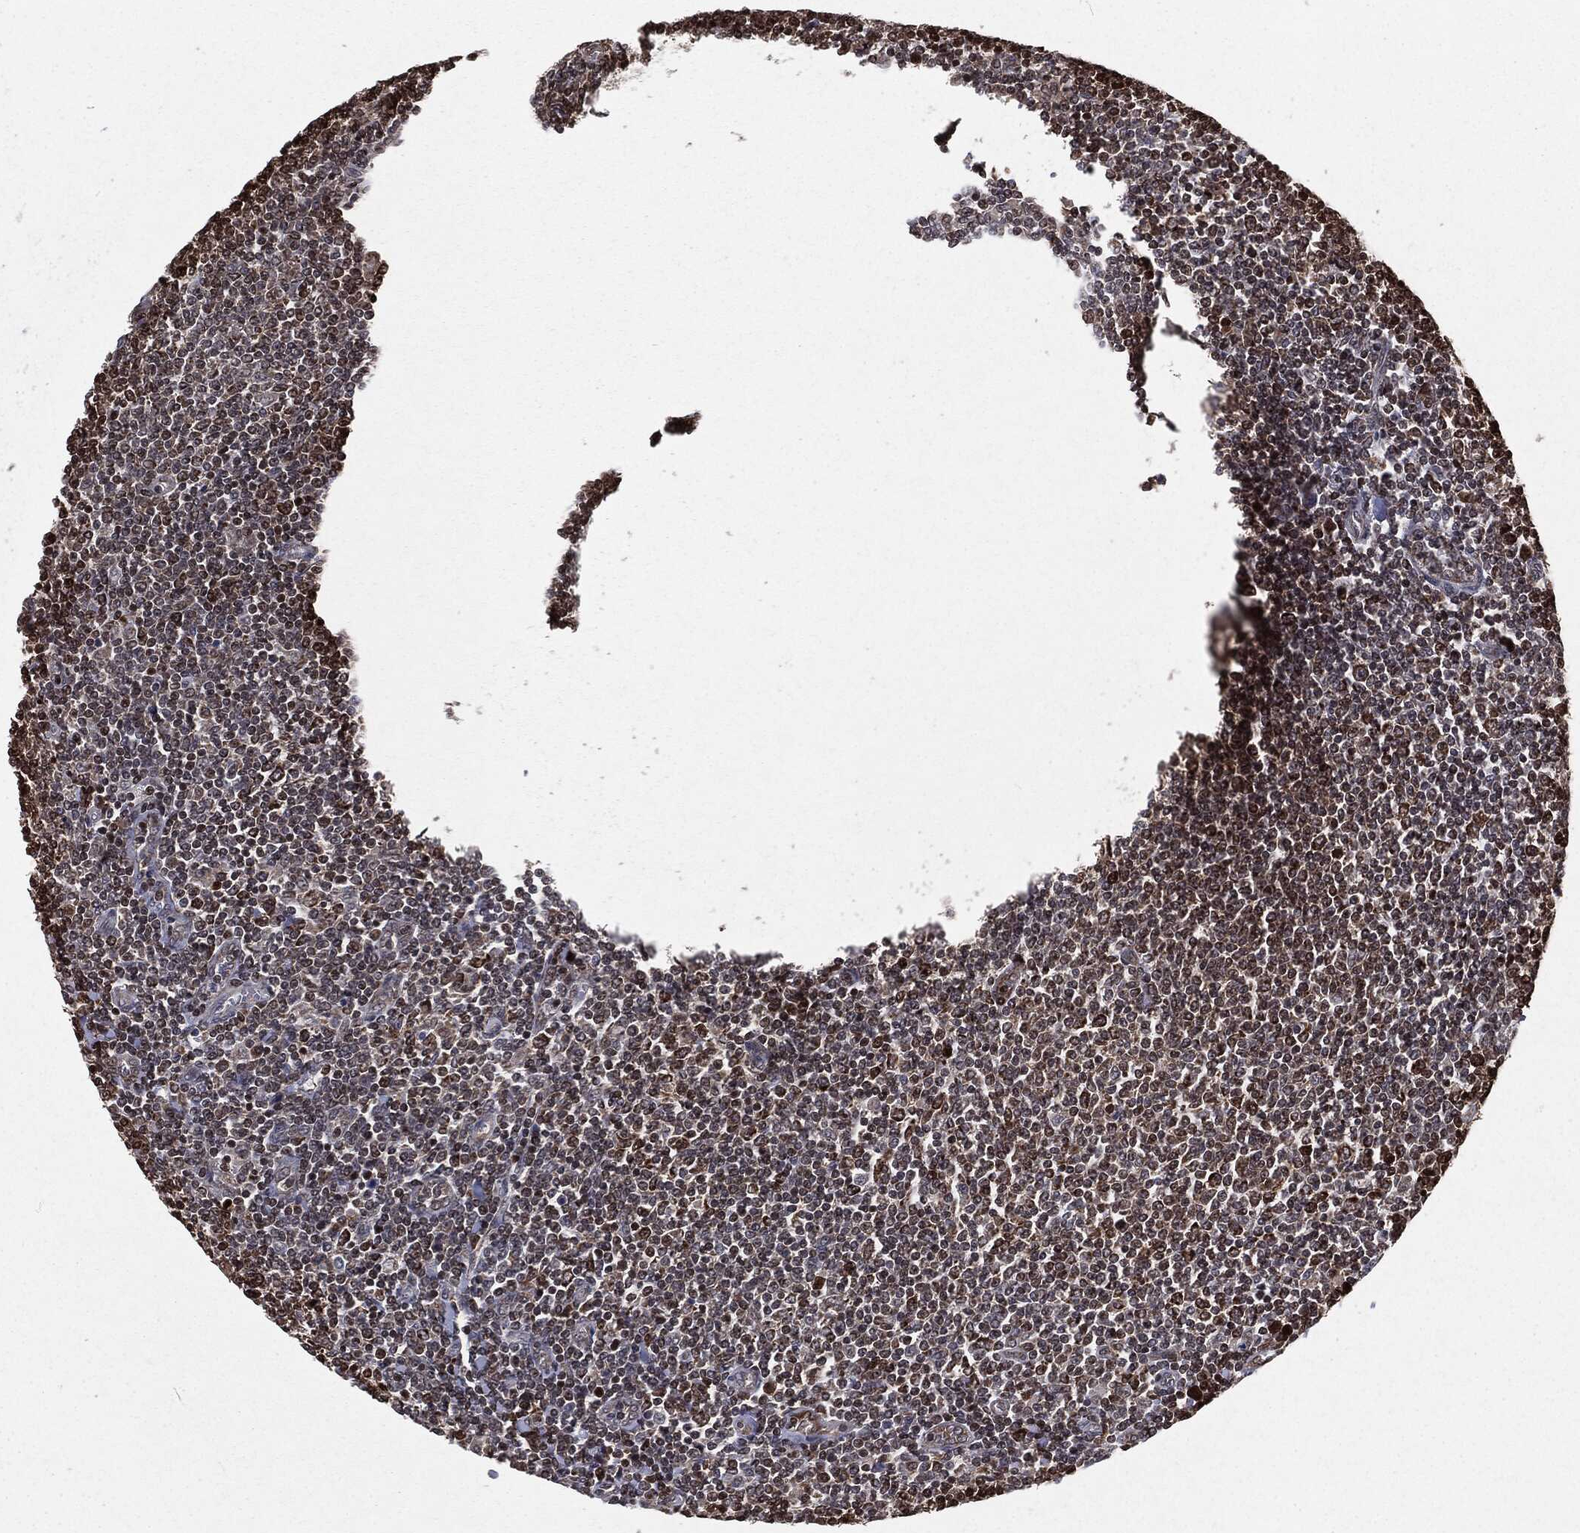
{"staining": {"intensity": "moderate", "quantity": ">75%", "location": "nuclear"}, "tissue": "lymphoma", "cell_type": "Tumor cells", "image_type": "cancer", "snomed": [{"axis": "morphology", "description": "Malignant lymphoma, non-Hodgkin's type, Low grade"}, {"axis": "topography", "description": "Lymph node"}], "caption": "IHC staining of low-grade malignant lymphoma, non-Hodgkin's type, which reveals medium levels of moderate nuclear positivity in about >75% of tumor cells indicating moderate nuclear protein expression. The staining was performed using DAB (brown) for protein detection and nuclei were counterstained in hematoxylin (blue).", "gene": "CHCHD2", "patient": {"sex": "male", "age": 52}}